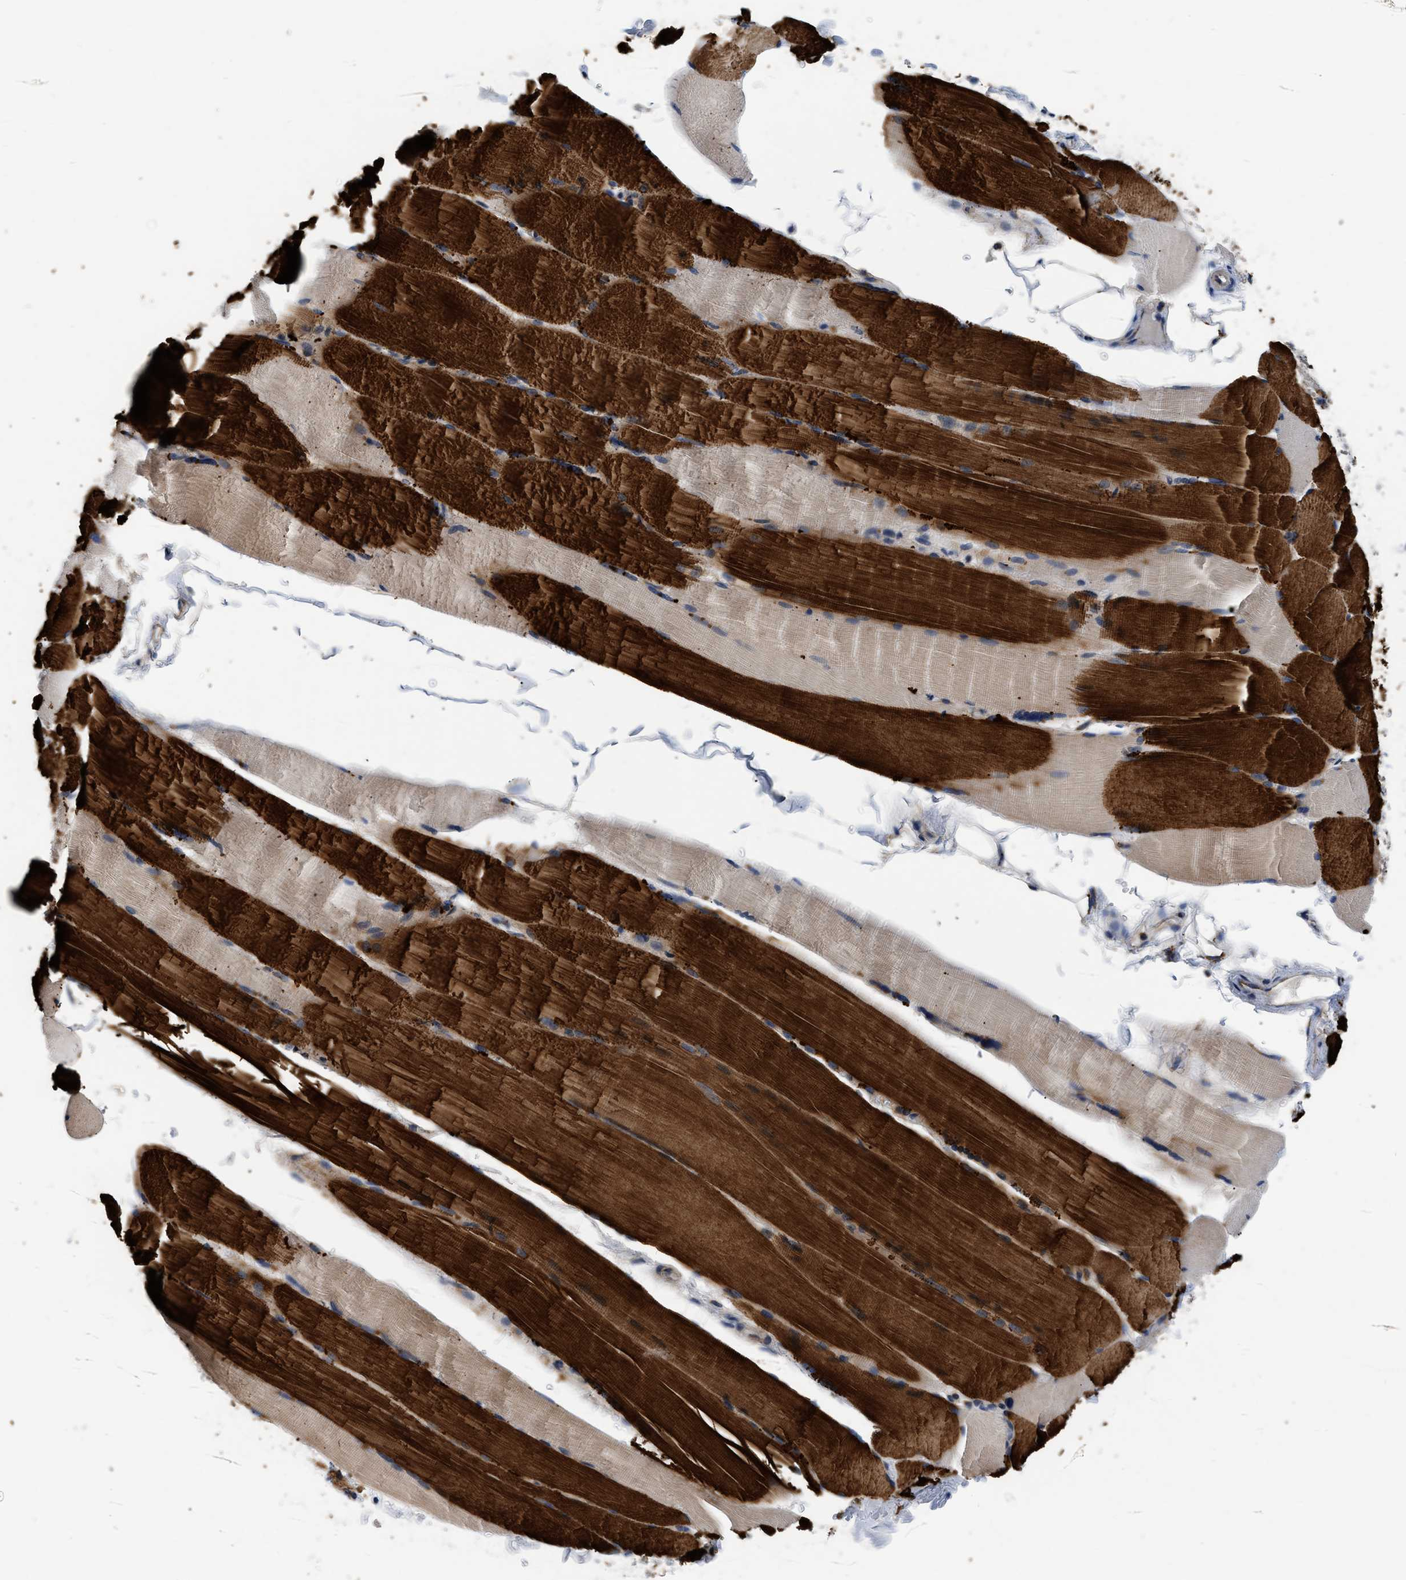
{"staining": {"intensity": "strong", "quantity": "25%-75%", "location": "cytoplasmic/membranous"}, "tissue": "skeletal muscle", "cell_type": "Myocytes", "image_type": "normal", "snomed": [{"axis": "morphology", "description": "Normal tissue, NOS"}, {"axis": "topography", "description": "Skin"}, {"axis": "topography", "description": "Skeletal muscle"}], "caption": "About 25%-75% of myocytes in normal skeletal muscle reveal strong cytoplasmic/membranous protein positivity as visualized by brown immunohistochemical staining.", "gene": "PDP1", "patient": {"sex": "male", "age": 83}}